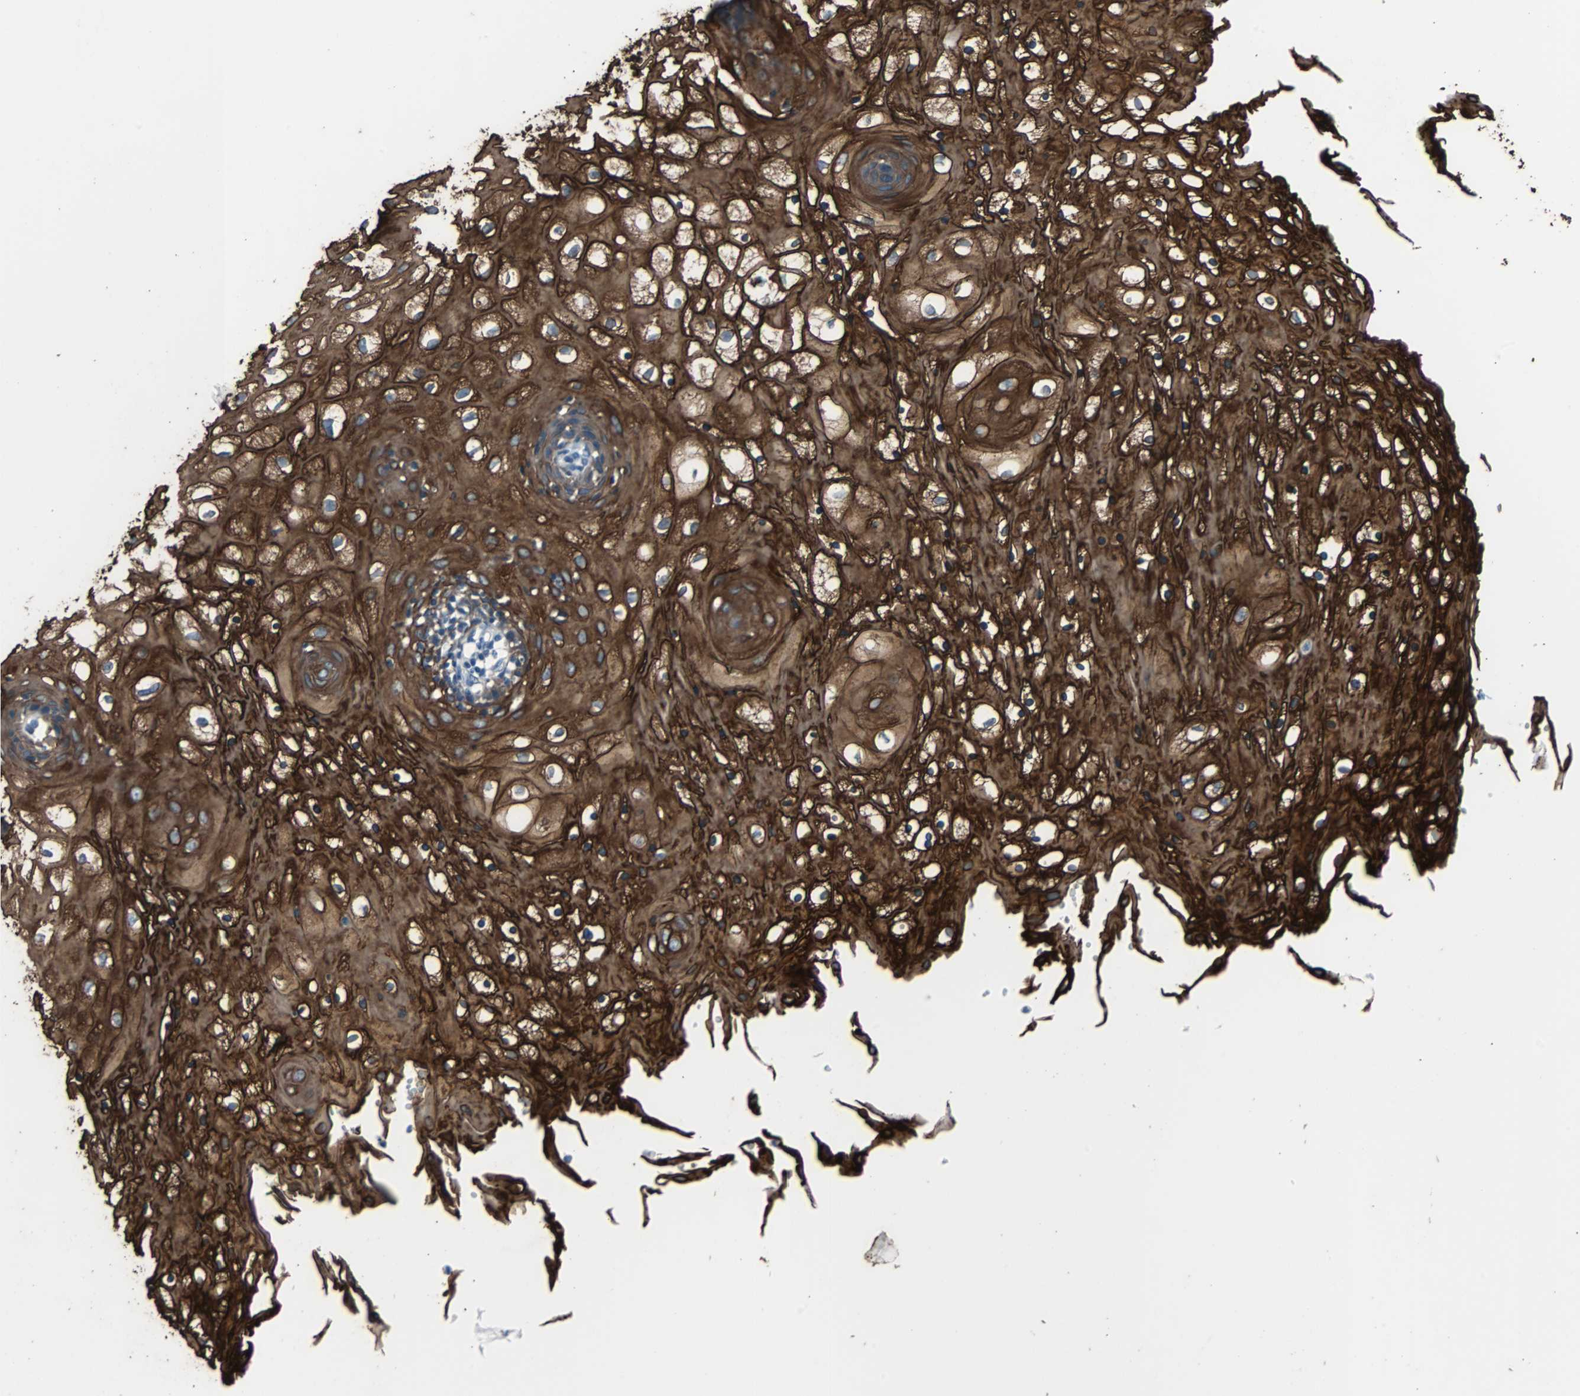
{"staining": {"intensity": "strong", "quantity": ">75%", "location": "cytoplasmic/membranous"}, "tissue": "vagina", "cell_type": "Squamous epithelial cells", "image_type": "normal", "snomed": [{"axis": "morphology", "description": "Normal tissue, NOS"}, {"axis": "topography", "description": "Vagina"}], "caption": "This image exhibits immunohistochemistry (IHC) staining of benign human vagina, with high strong cytoplasmic/membranous expression in approximately >75% of squamous epithelial cells.", "gene": "KRT7", "patient": {"sex": "female", "age": 34}}